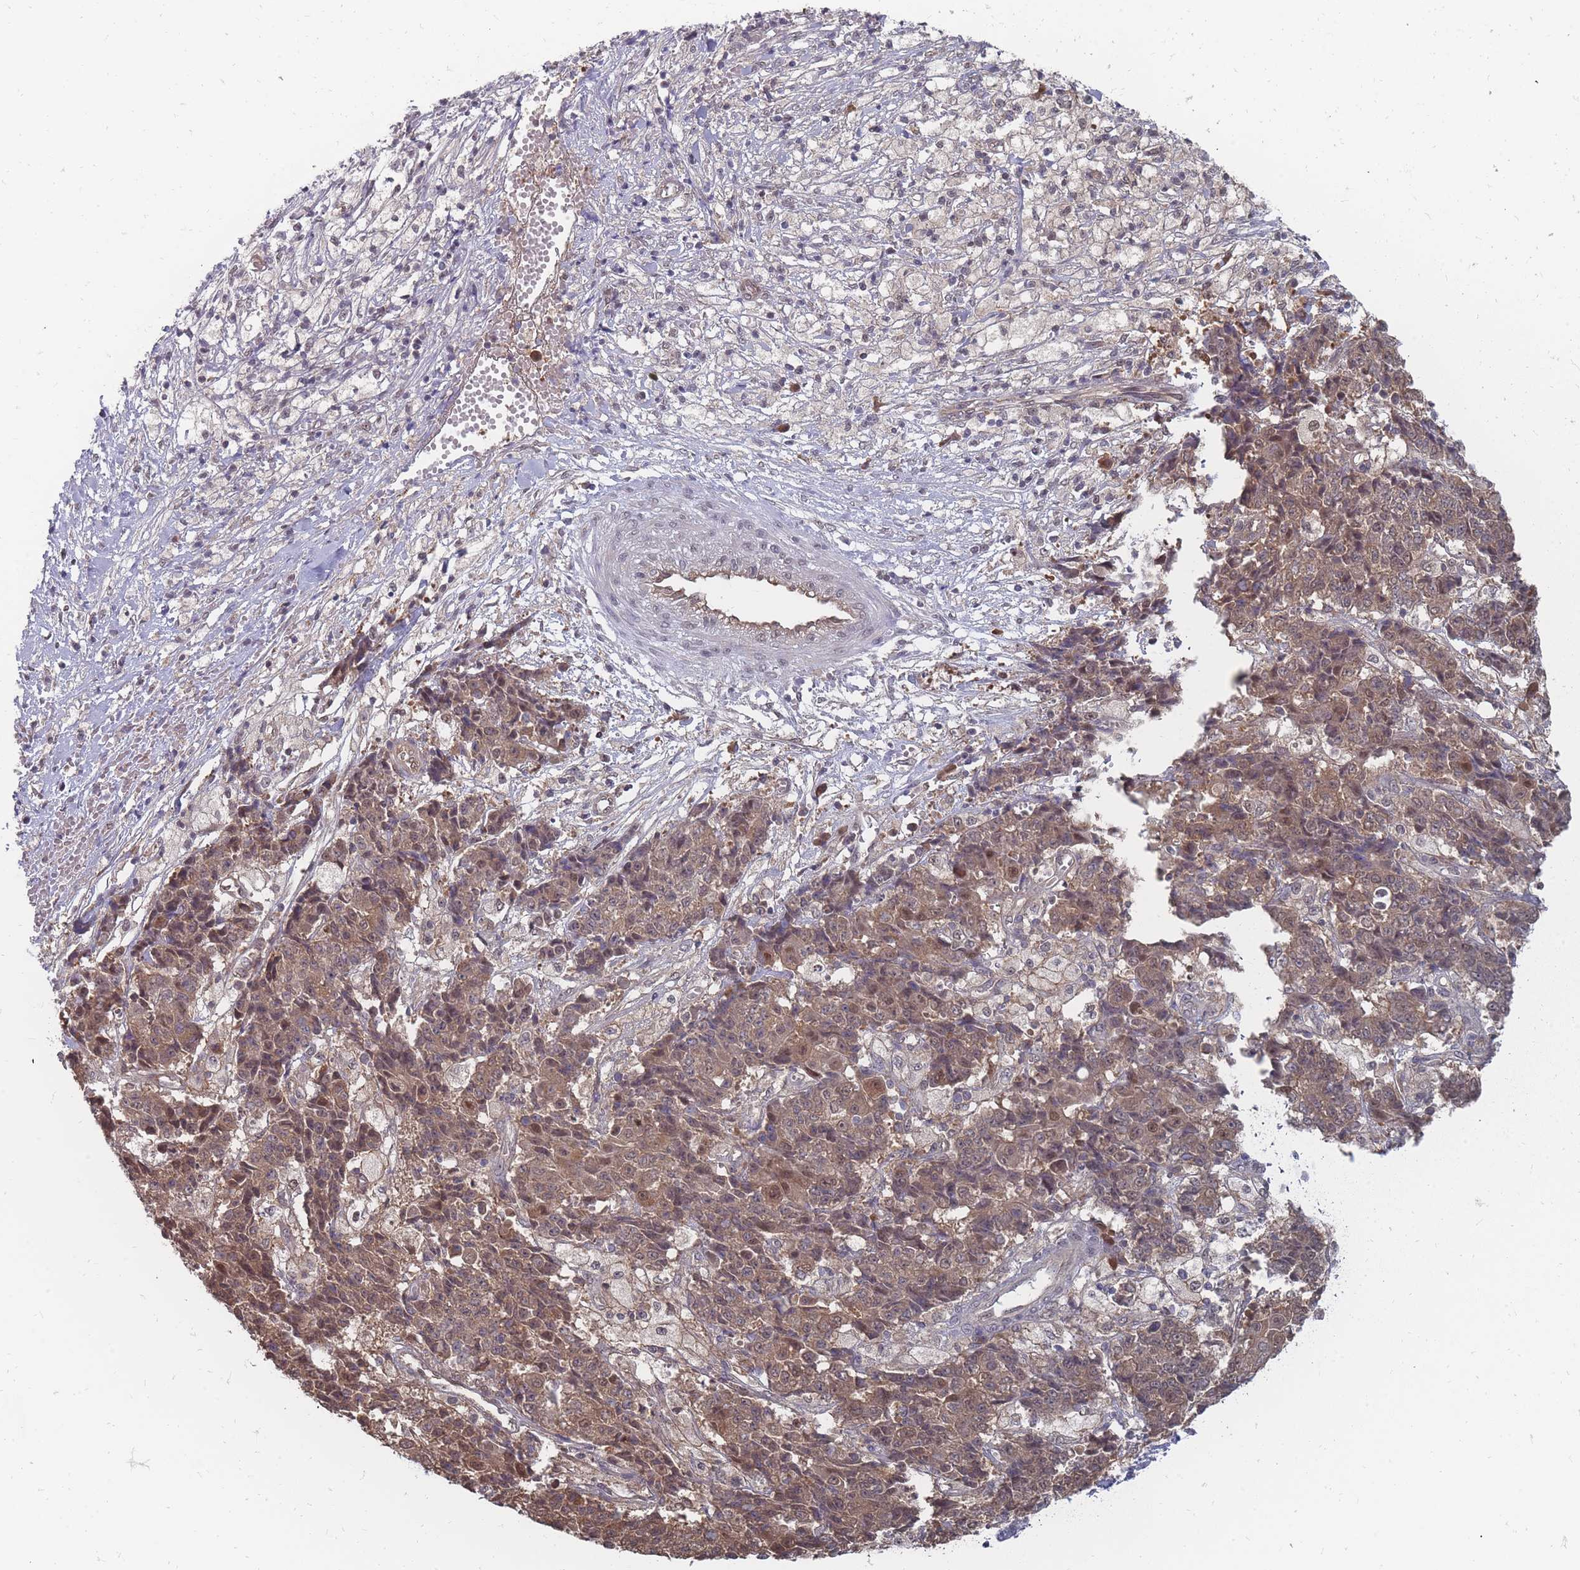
{"staining": {"intensity": "moderate", "quantity": ">75%", "location": "cytoplasmic/membranous,nuclear"}, "tissue": "ovarian cancer", "cell_type": "Tumor cells", "image_type": "cancer", "snomed": [{"axis": "morphology", "description": "Carcinoma, endometroid"}, {"axis": "topography", "description": "Ovary"}], "caption": "Ovarian cancer was stained to show a protein in brown. There is medium levels of moderate cytoplasmic/membranous and nuclear staining in about >75% of tumor cells. (DAB (3,3'-diaminobenzidine) = brown stain, brightfield microscopy at high magnification).", "gene": "NKD1", "patient": {"sex": "female", "age": 42}}